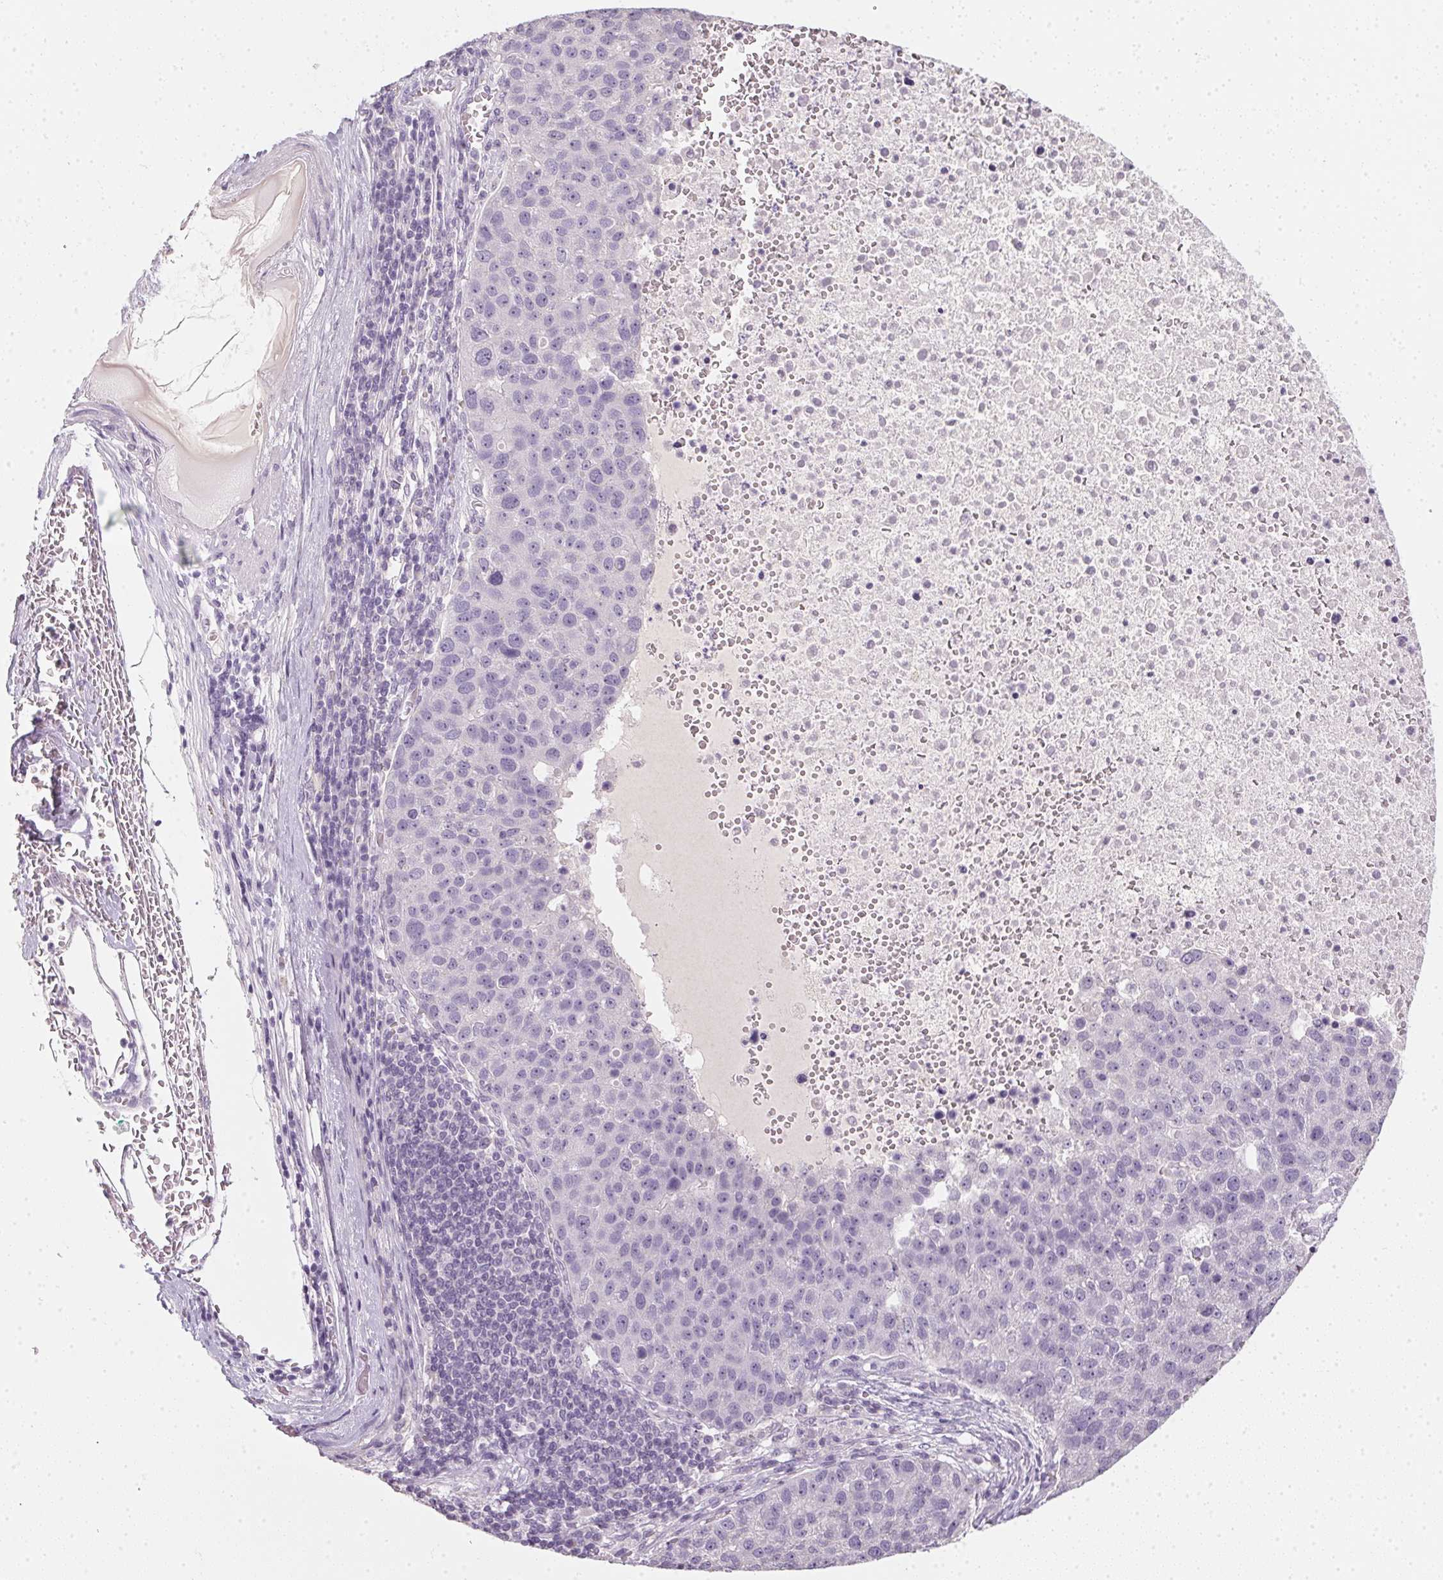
{"staining": {"intensity": "negative", "quantity": "none", "location": "none"}, "tissue": "pancreatic cancer", "cell_type": "Tumor cells", "image_type": "cancer", "snomed": [{"axis": "morphology", "description": "Adenocarcinoma, NOS"}, {"axis": "topography", "description": "Pancreas"}], "caption": "A high-resolution image shows immunohistochemistry staining of pancreatic cancer (adenocarcinoma), which reveals no significant positivity in tumor cells.", "gene": "TMEM72", "patient": {"sex": "female", "age": 61}}